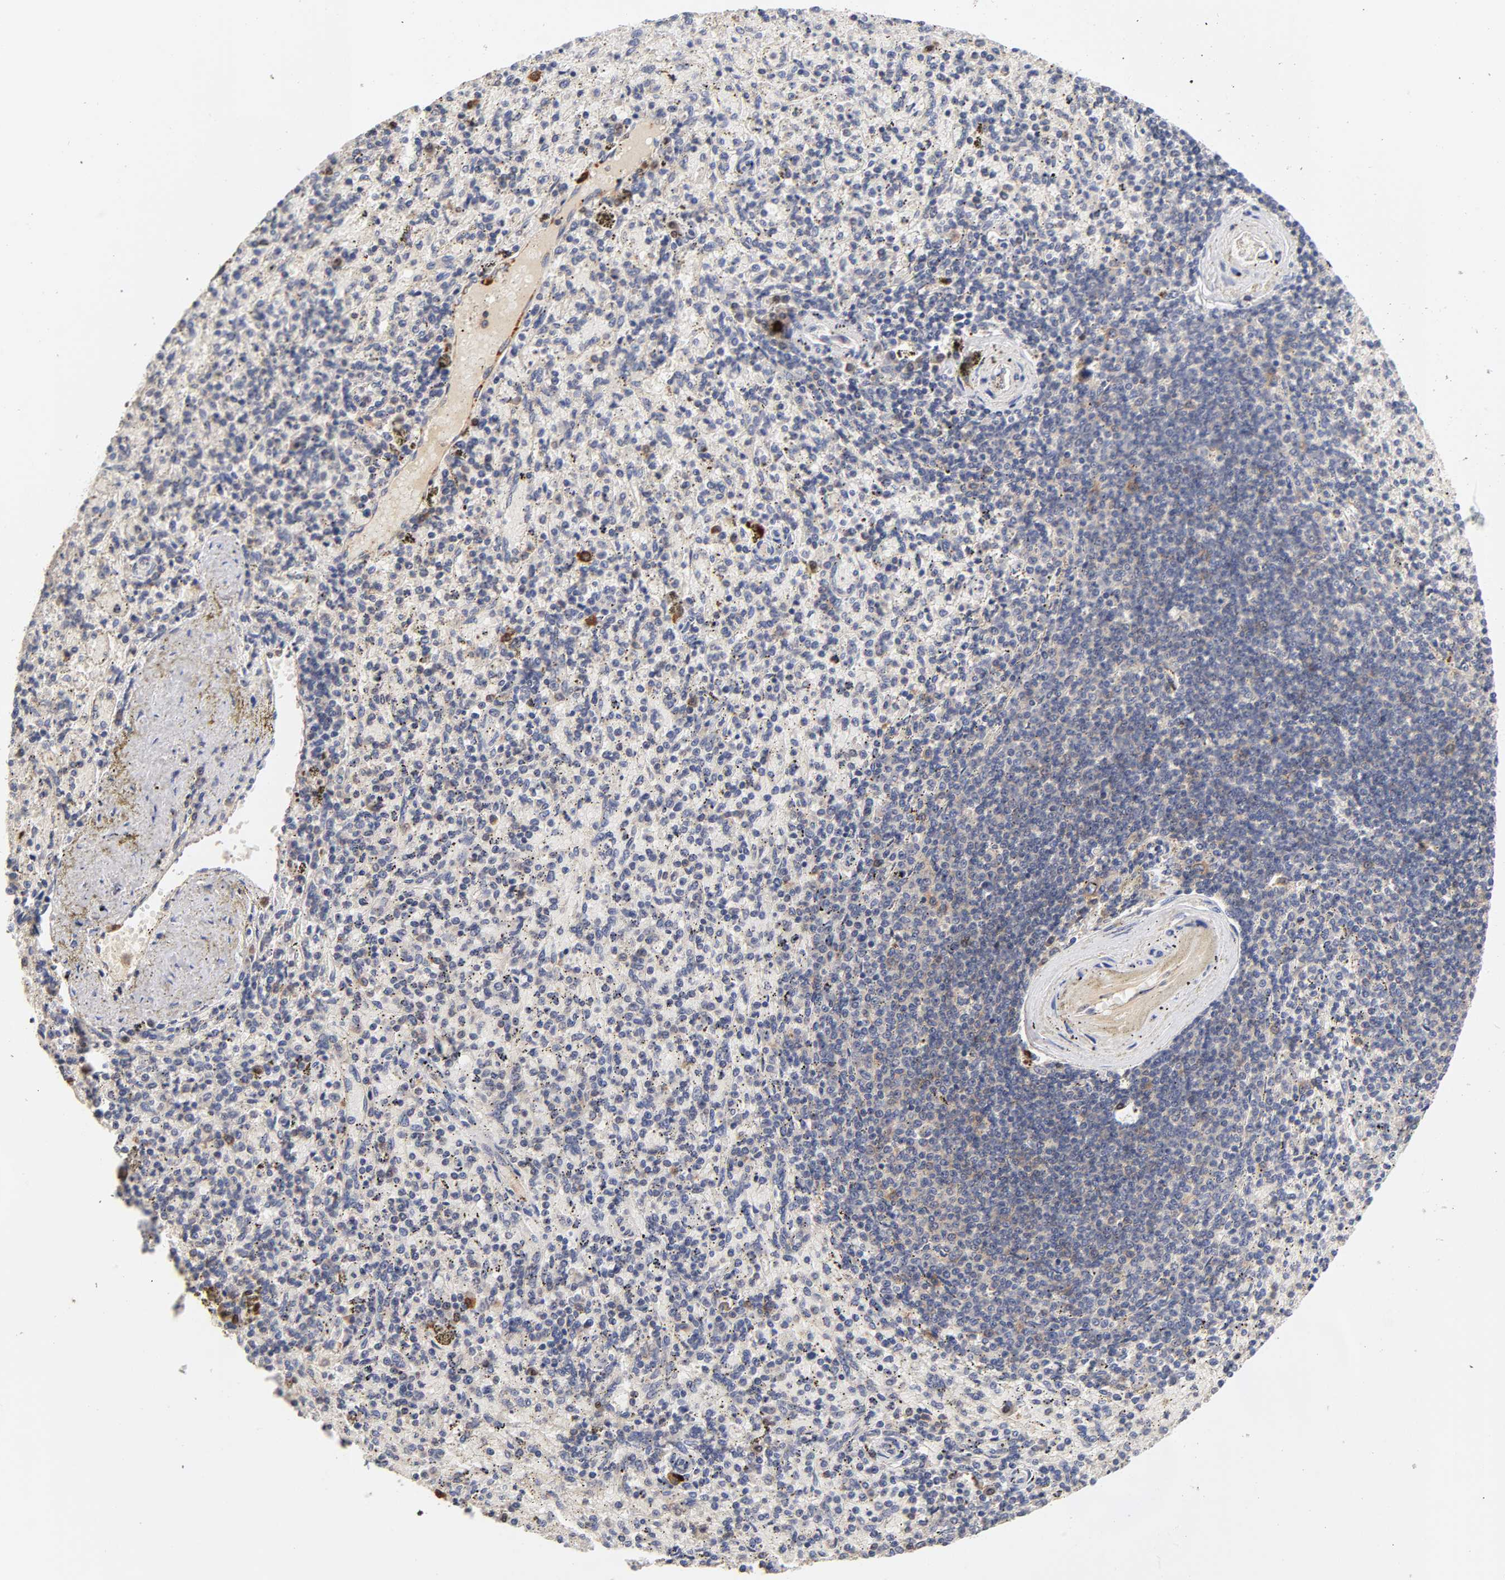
{"staining": {"intensity": "moderate", "quantity": "<25%", "location": "cytoplasmic/membranous"}, "tissue": "spleen", "cell_type": "Cells in red pulp", "image_type": "normal", "snomed": [{"axis": "morphology", "description": "Normal tissue, NOS"}, {"axis": "topography", "description": "Spleen"}], "caption": "Immunohistochemistry image of unremarkable spleen: human spleen stained using immunohistochemistry displays low levels of moderate protein expression localized specifically in the cytoplasmic/membranous of cells in red pulp, appearing as a cytoplasmic/membranous brown color.", "gene": "RPS29", "patient": {"sex": "female", "age": 43}}